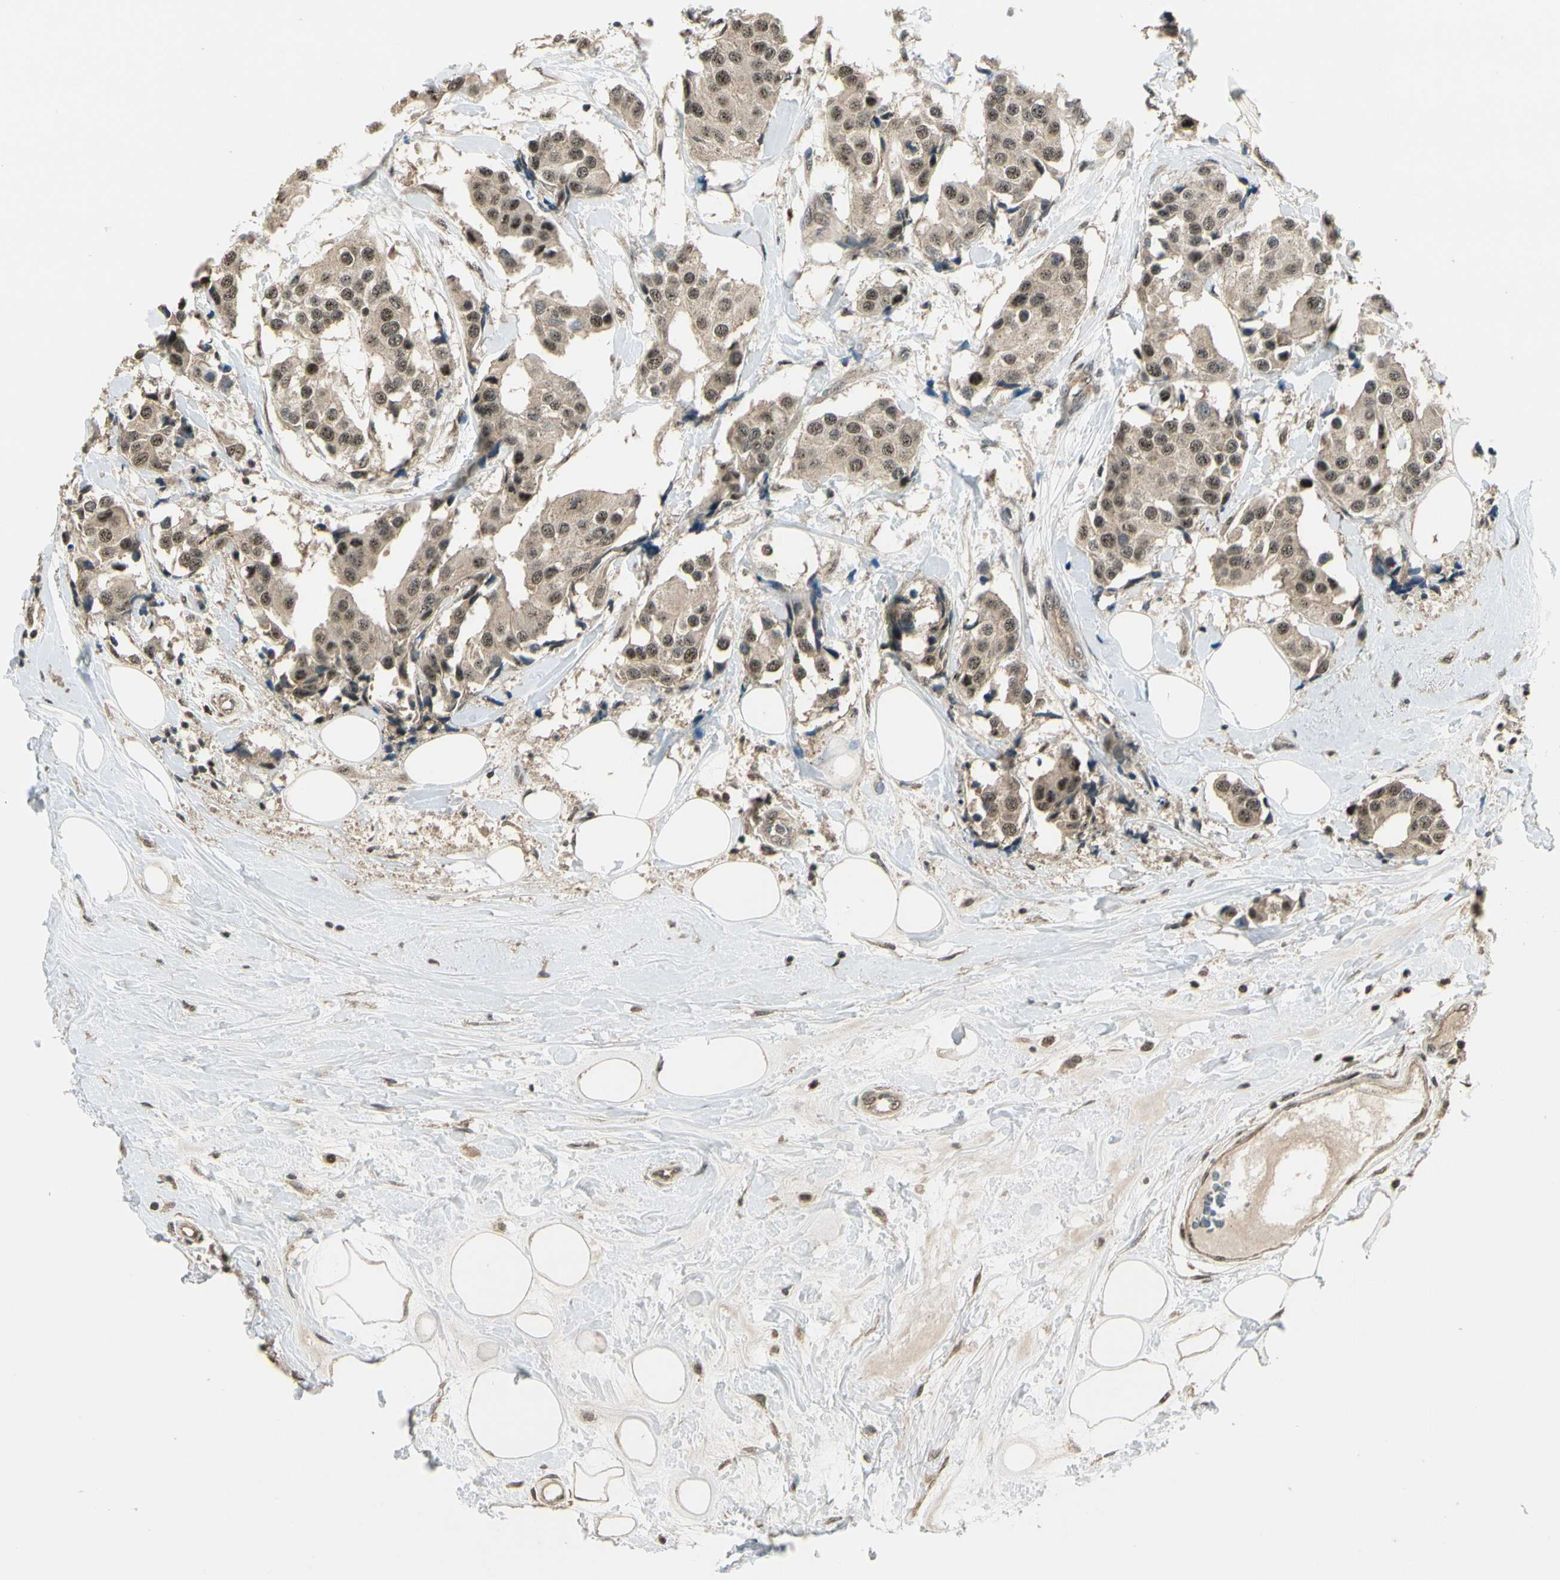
{"staining": {"intensity": "moderate", "quantity": ">75%", "location": "cytoplasmic/membranous,nuclear"}, "tissue": "breast cancer", "cell_type": "Tumor cells", "image_type": "cancer", "snomed": [{"axis": "morphology", "description": "Normal tissue, NOS"}, {"axis": "morphology", "description": "Duct carcinoma"}, {"axis": "topography", "description": "Breast"}], "caption": "IHC staining of invasive ductal carcinoma (breast), which shows medium levels of moderate cytoplasmic/membranous and nuclear staining in about >75% of tumor cells indicating moderate cytoplasmic/membranous and nuclear protein positivity. The staining was performed using DAB (3,3'-diaminobenzidine) (brown) for protein detection and nuclei were counterstained in hematoxylin (blue).", "gene": "MCPH1", "patient": {"sex": "female", "age": 39}}